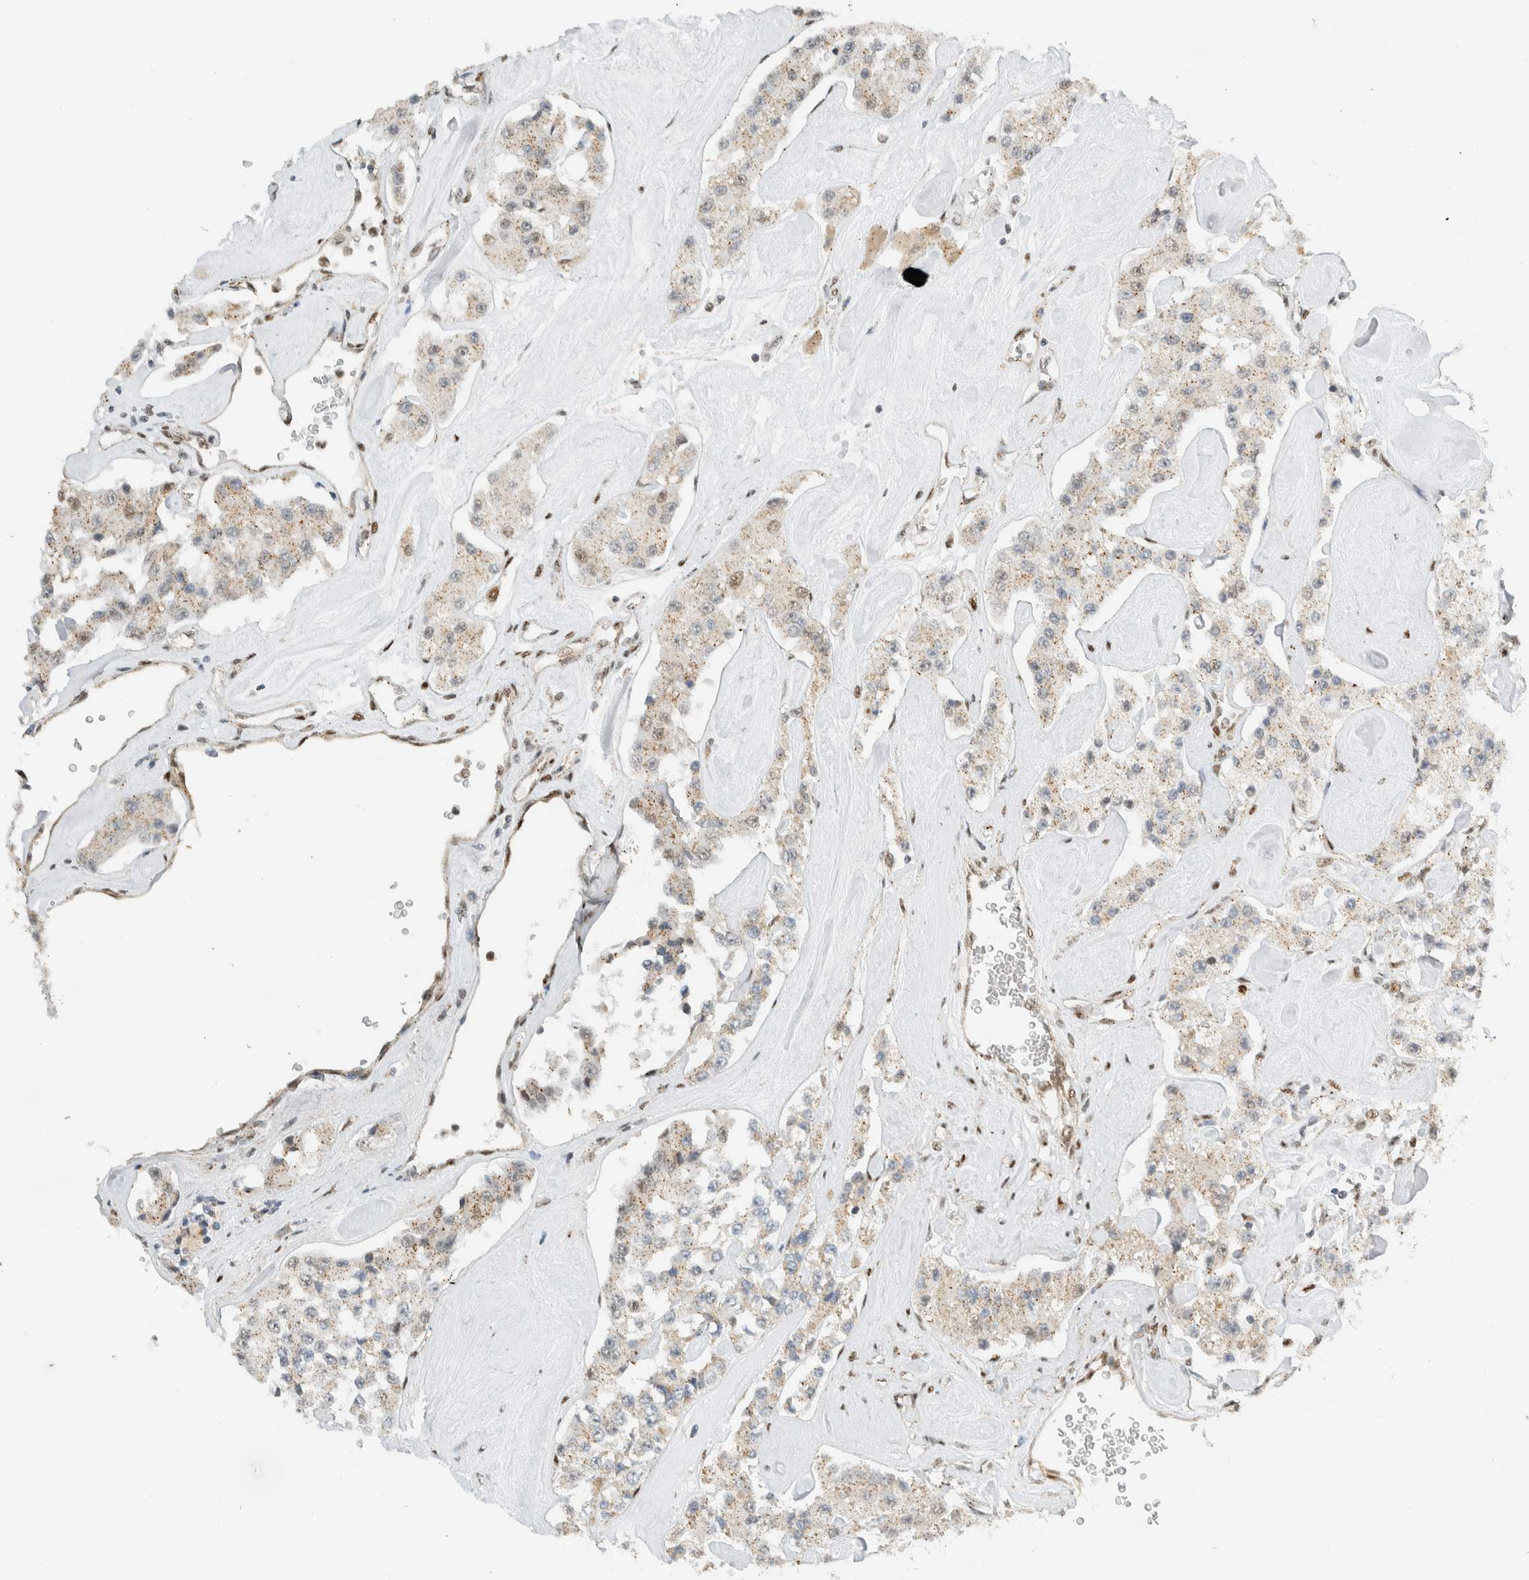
{"staining": {"intensity": "weak", "quantity": ">75%", "location": "cytoplasmic/membranous"}, "tissue": "carcinoid", "cell_type": "Tumor cells", "image_type": "cancer", "snomed": [{"axis": "morphology", "description": "Carcinoid, malignant, NOS"}, {"axis": "topography", "description": "Pancreas"}], "caption": "Immunohistochemical staining of human carcinoid (malignant) demonstrates weak cytoplasmic/membranous protein staining in about >75% of tumor cells.", "gene": "TFE3", "patient": {"sex": "male", "age": 41}}